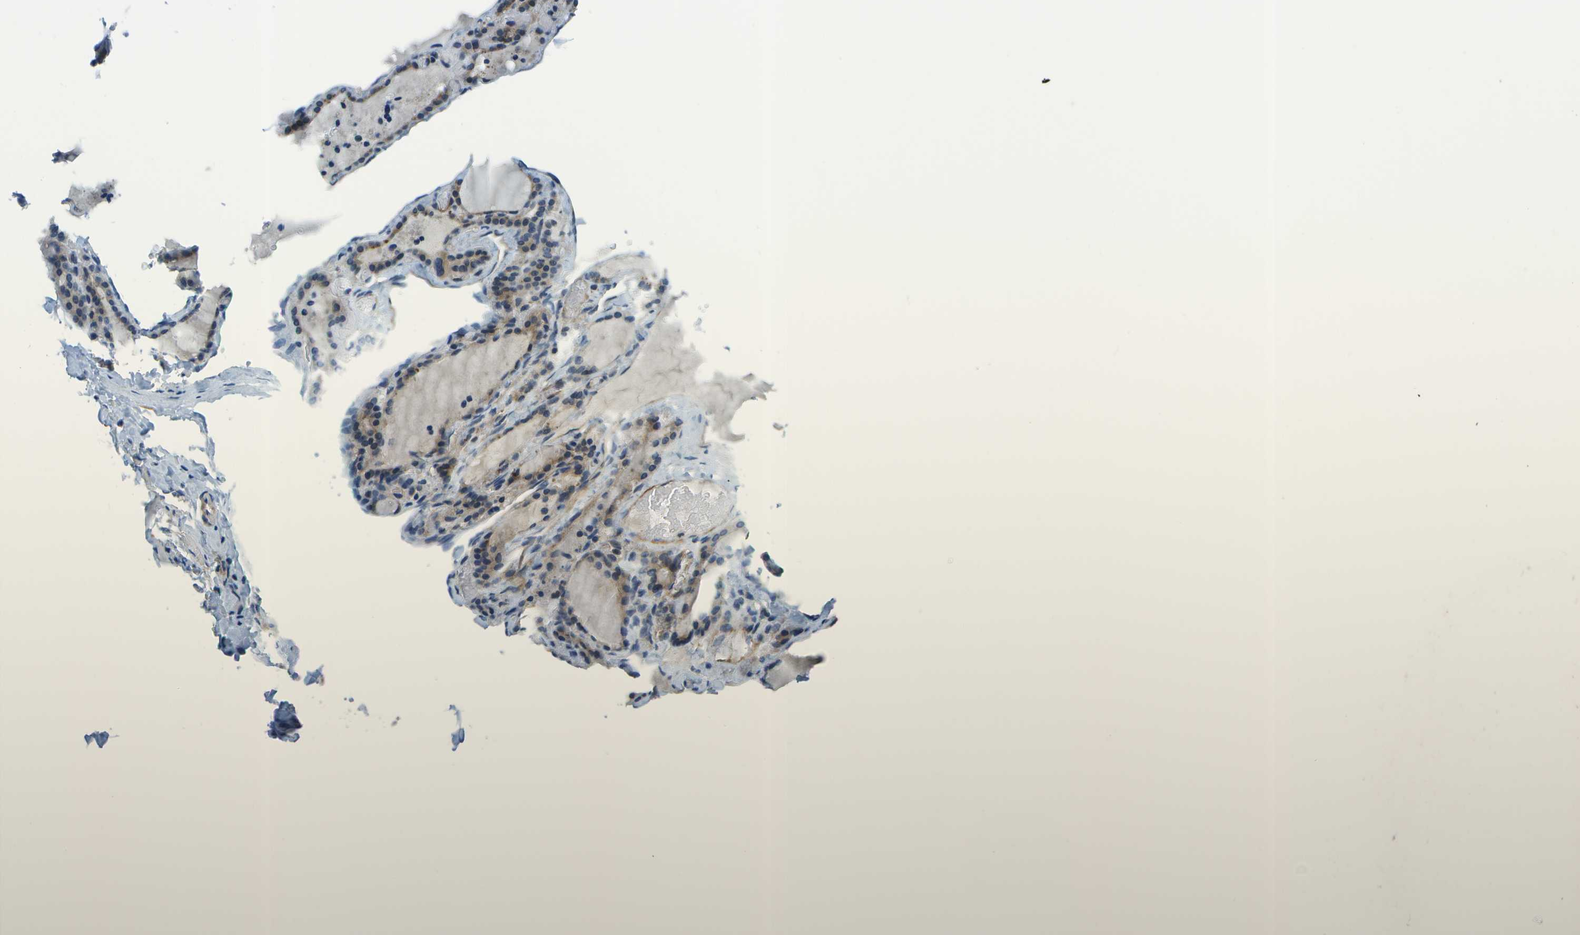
{"staining": {"intensity": "weak", "quantity": "25%-75%", "location": "cytoplasmic/membranous"}, "tissue": "thyroid gland", "cell_type": "Glandular cells", "image_type": "normal", "snomed": [{"axis": "morphology", "description": "Normal tissue, NOS"}, {"axis": "topography", "description": "Thyroid gland"}], "caption": "A low amount of weak cytoplasmic/membranous positivity is seen in about 25%-75% of glandular cells in benign thyroid gland. (IHC, brightfield microscopy, high magnification).", "gene": "ENPP5", "patient": {"sex": "female", "age": 28}}